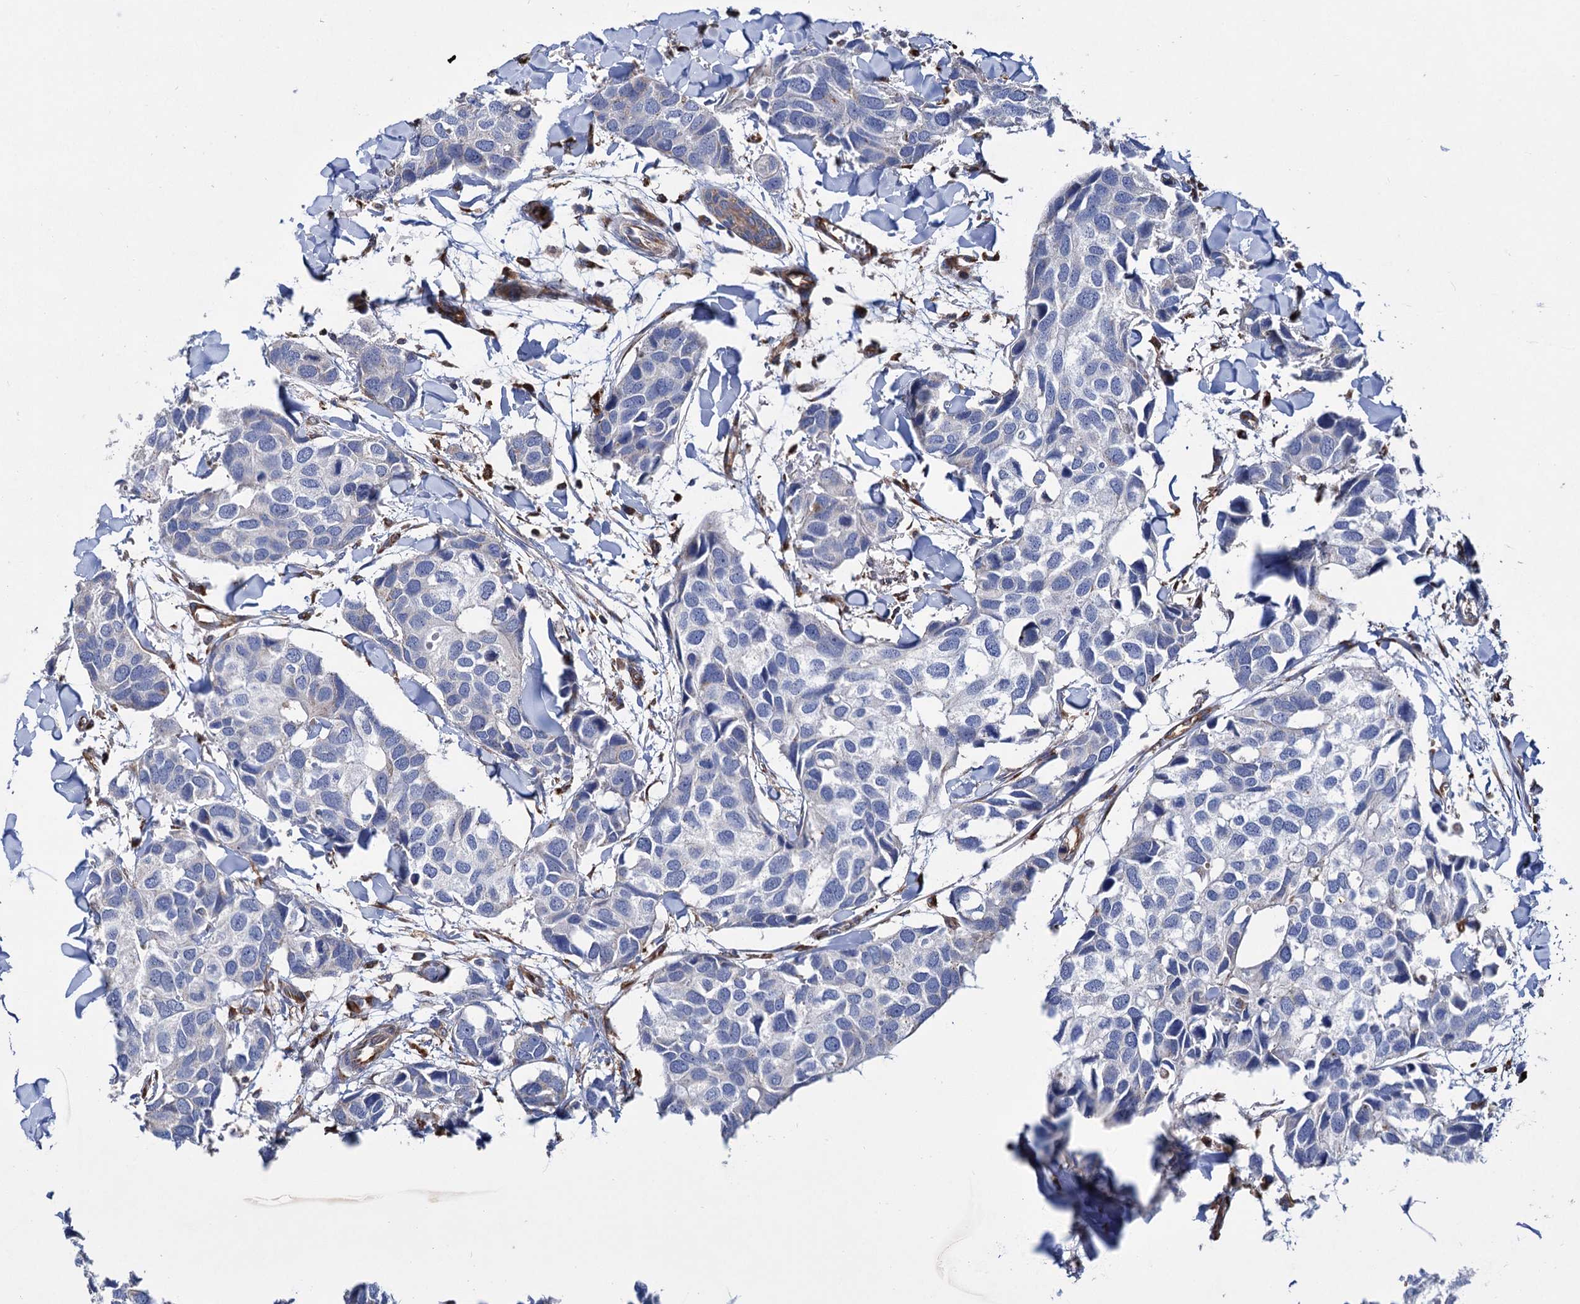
{"staining": {"intensity": "negative", "quantity": "none", "location": "none"}, "tissue": "breast cancer", "cell_type": "Tumor cells", "image_type": "cancer", "snomed": [{"axis": "morphology", "description": "Duct carcinoma"}, {"axis": "topography", "description": "Breast"}], "caption": "A high-resolution photomicrograph shows immunohistochemistry (IHC) staining of breast intraductal carcinoma, which displays no significant expression in tumor cells.", "gene": "SCPEP1", "patient": {"sex": "female", "age": 83}}